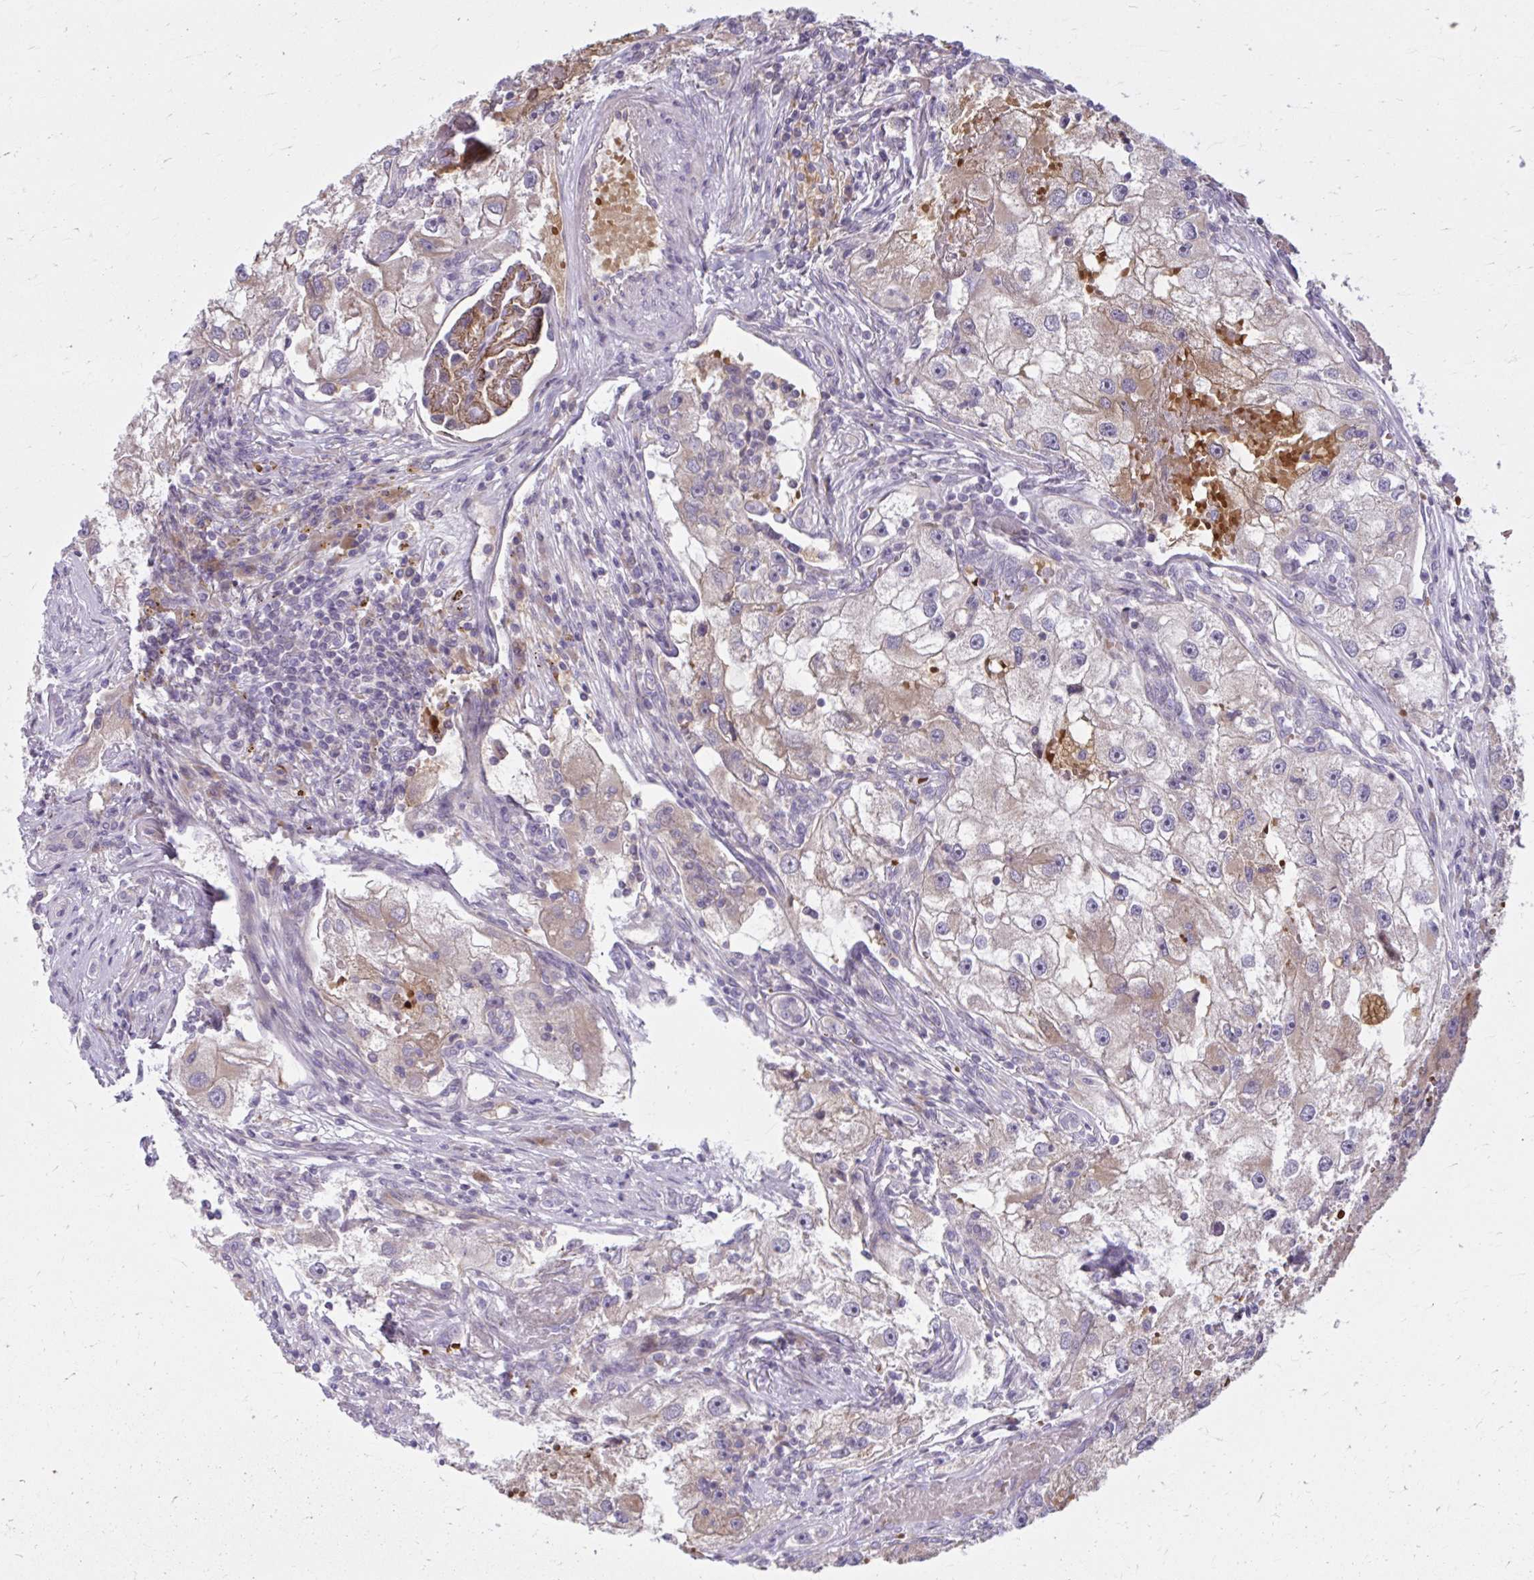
{"staining": {"intensity": "weak", "quantity": ">75%", "location": "cytoplasmic/membranous"}, "tissue": "renal cancer", "cell_type": "Tumor cells", "image_type": "cancer", "snomed": [{"axis": "morphology", "description": "Adenocarcinoma, NOS"}, {"axis": "topography", "description": "Kidney"}], "caption": "This photomicrograph displays IHC staining of human renal cancer (adenocarcinoma), with low weak cytoplasmic/membranous staining in about >75% of tumor cells.", "gene": "SNF8", "patient": {"sex": "male", "age": 63}}